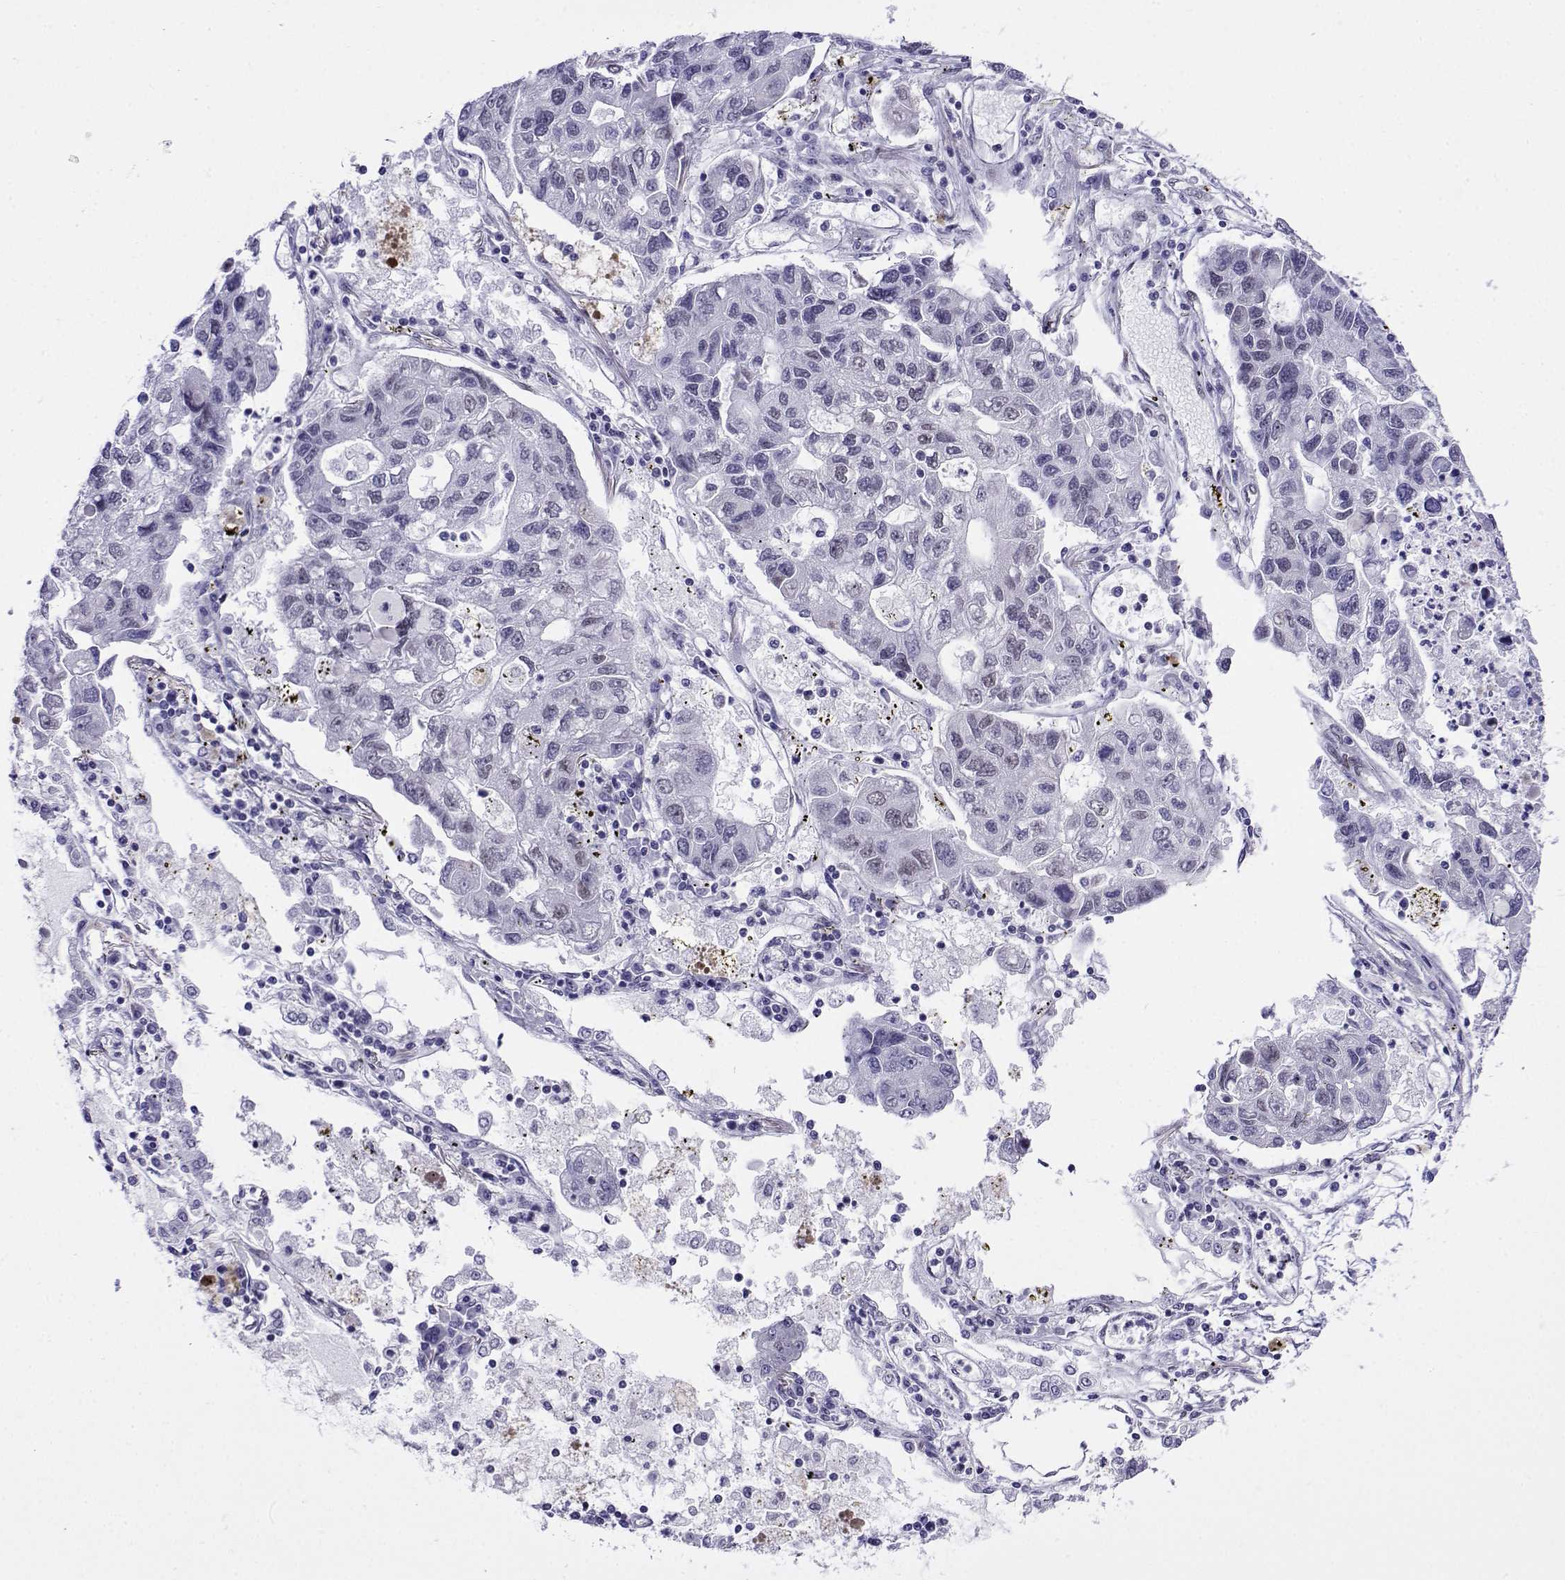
{"staining": {"intensity": "negative", "quantity": "none", "location": "none"}, "tissue": "lung cancer", "cell_type": "Tumor cells", "image_type": "cancer", "snomed": [{"axis": "morphology", "description": "Adenocarcinoma, NOS"}, {"axis": "topography", "description": "Bronchus"}, {"axis": "topography", "description": "Lung"}], "caption": "Immunohistochemical staining of human lung cancer exhibits no significant staining in tumor cells.", "gene": "ERF", "patient": {"sex": "female", "age": 51}}